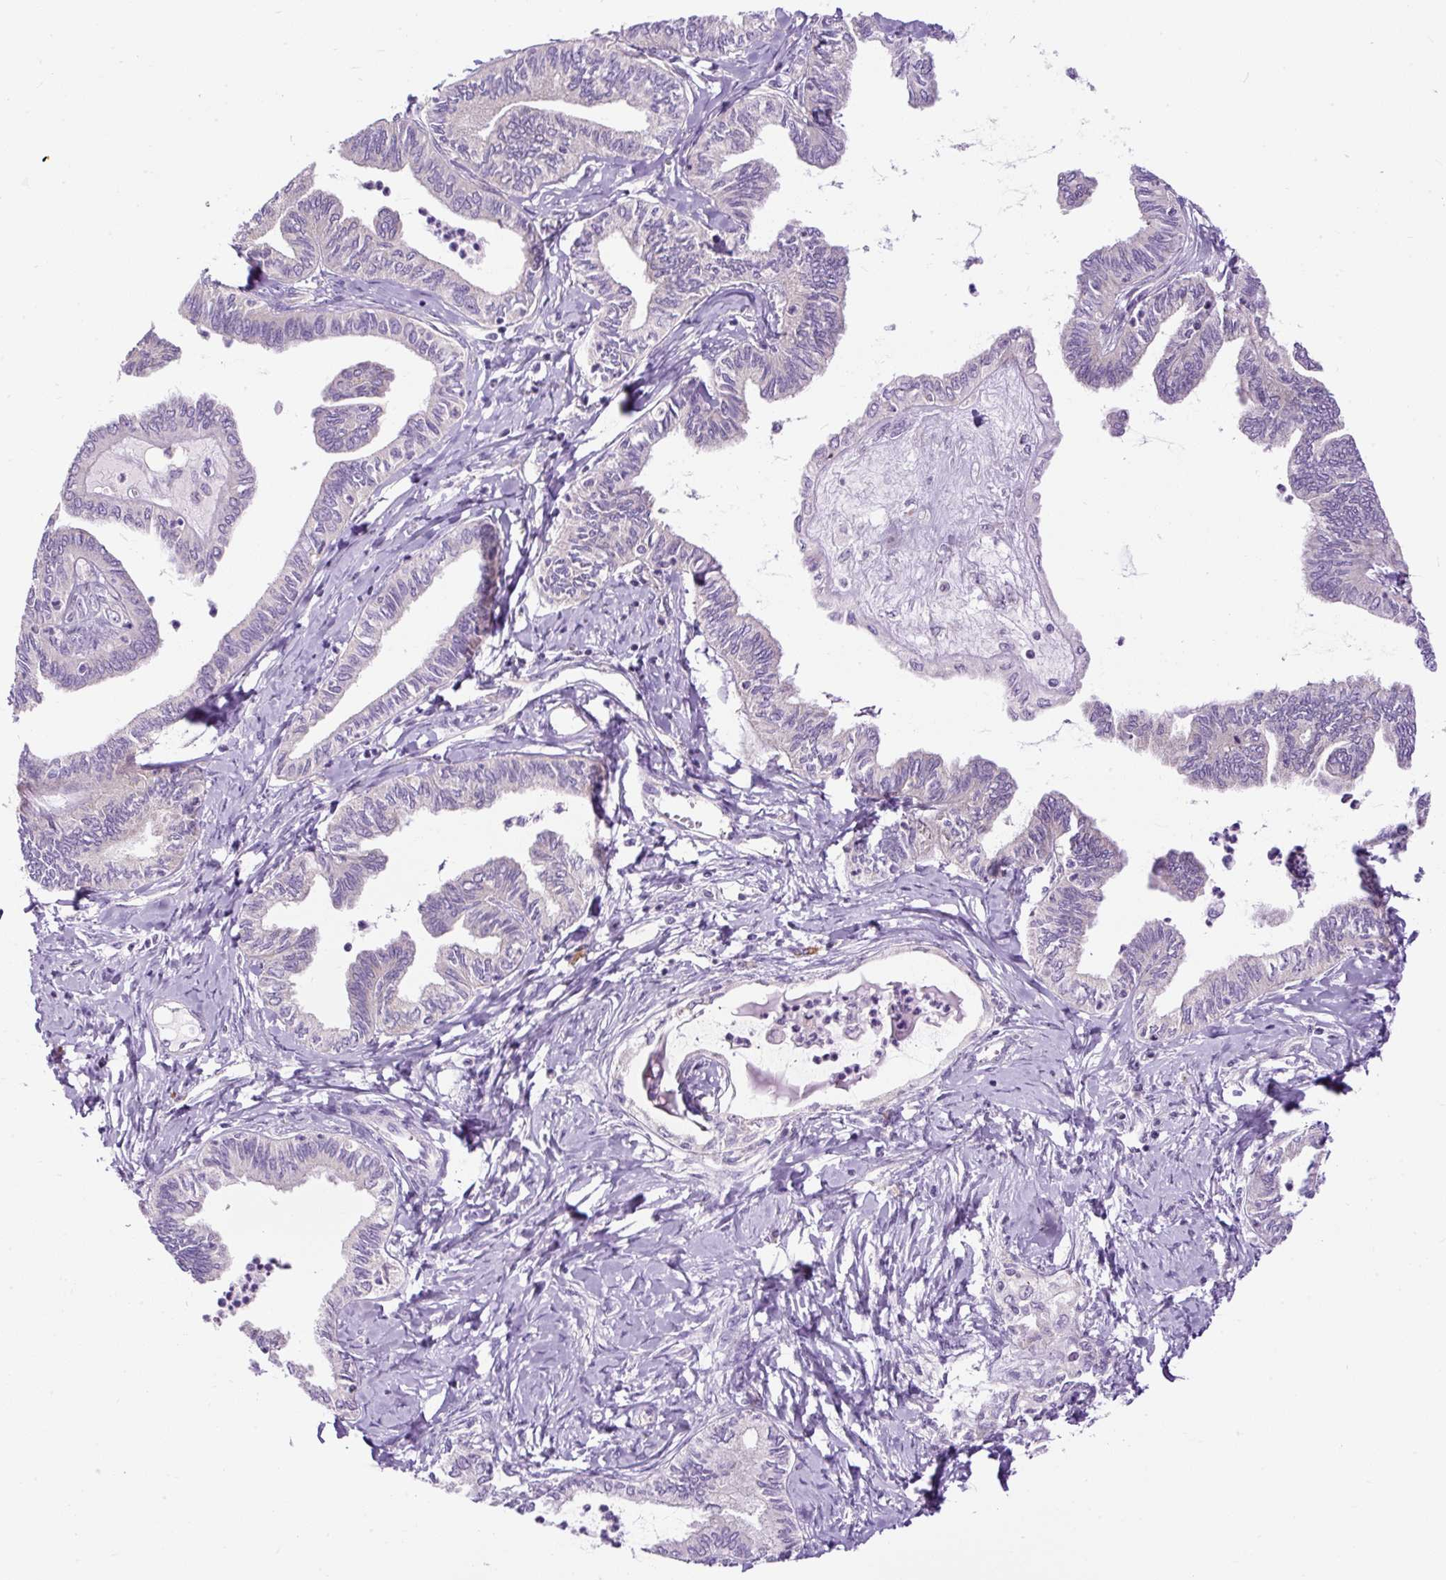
{"staining": {"intensity": "negative", "quantity": "none", "location": "none"}, "tissue": "ovarian cancer", "cell_type": "Tumor cells", "image_type": "cancer", "snomed": [{"axis": "morphology", "description": "Carcinoma, endometroid"}, {"axis": "topography", "description": "Ovary"}], "caption": "Immunohistochemical staining of ovarian endometroid carcinoma reveals no significant staining in tumor cells. (Brightfield microscopy of DAB IHC at high magnification).", "gene": "FMC1", "patient": {"sex": "female", "age": 70}}